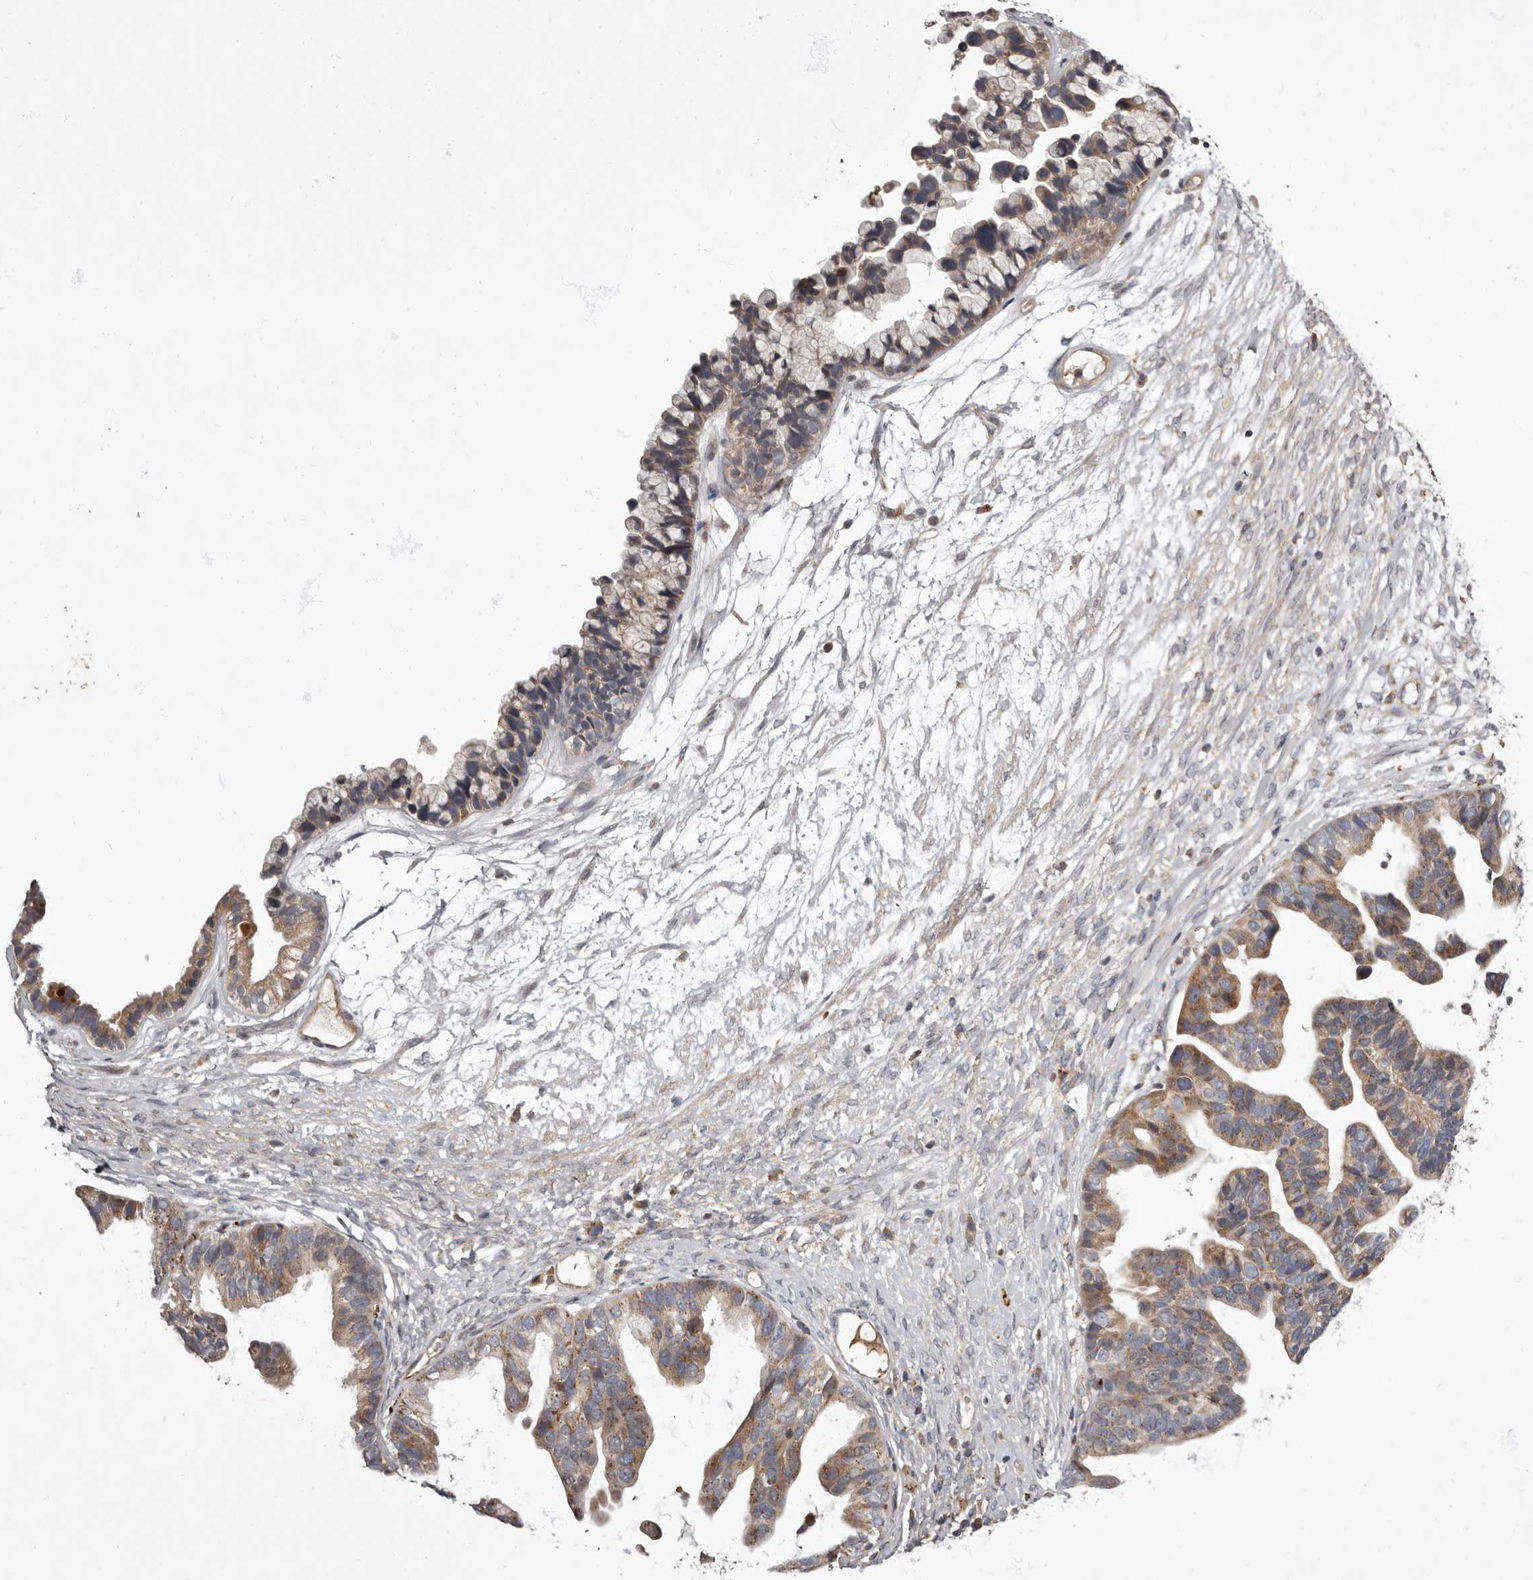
{"staining": {"intensity": "moderate", "quantity": ">75%", "location": "cytoplasmic/membranous"}, "tissue": "ovarian cancer", "cell_type": "Tumor cells", "image_type": "cancer", "snomed": [{"axis": "morphology", "description": "Cystadenocarcinoma, serous, NOS"}, {"axis": "topography", "description": "Ovary"}], "caption": "The immunohistochemical stain labels moderate cytoplasmic/membranous expression in tumor cells of ovarian serous cystadenocarcinoma tissue.", "gene": "ADCY2", "patient": {"sex": "female", "age": 56}}